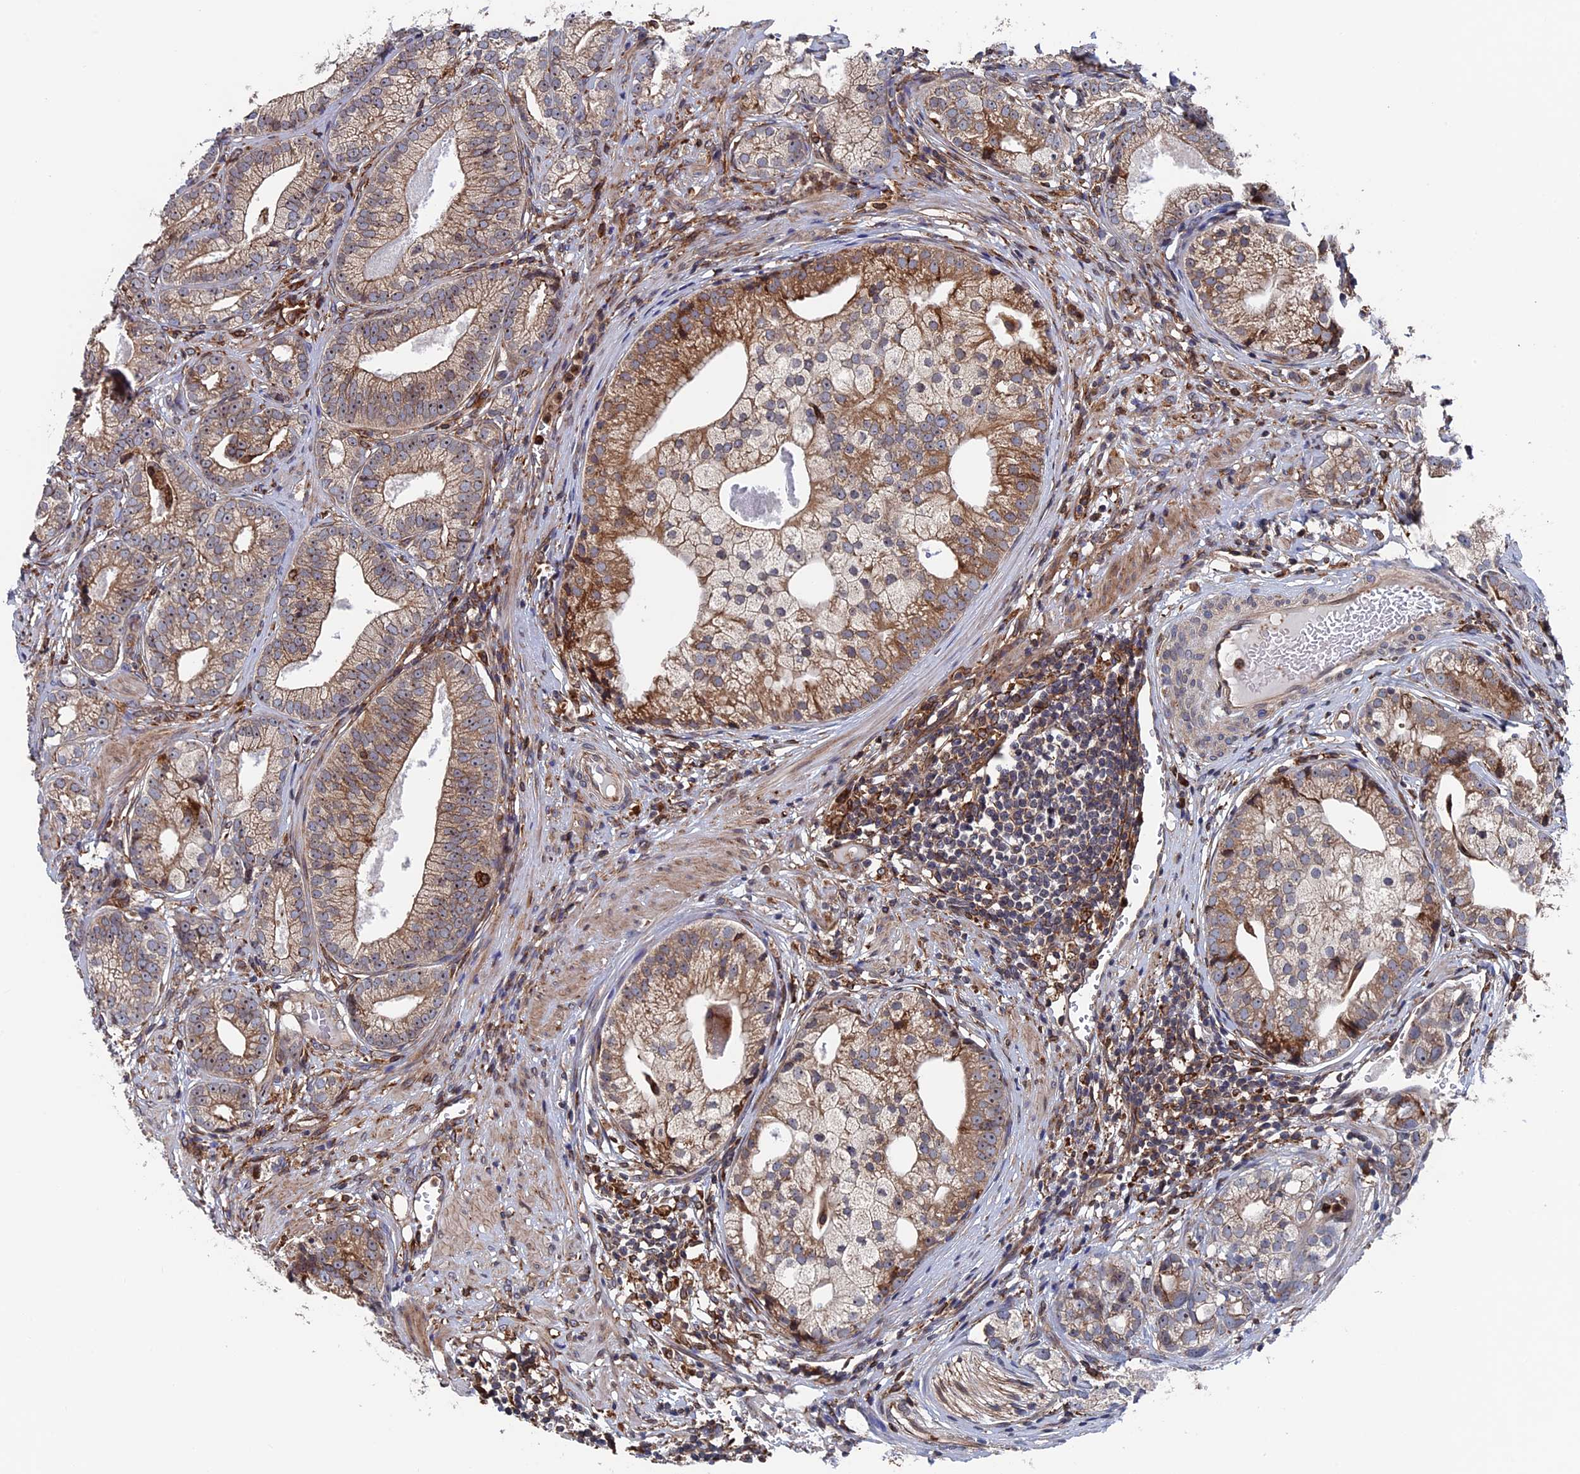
{"staining": {"intensity": "moderate", "quantity": ">75%", "location": "cytoplasmic/membranous"}, "tissue": "prostate cancer", "cell_type": "Tumor cells", "image_type": "cancer", "snomed": [{"axis": "morphology", "description": "Adenocarcinoma, High grade"}, {"axis": "topography", "description": "Prostate"}], "caption": "Moderate cytoplasmic/membranous protein positivity is appreciated in approximately >75% of tumor cells in prostate cancer (high-grade adenocarcinoma). The protein is stained brown, and the nuclei are stained in blue (DAB IHC with brightfield microscopy, high magnification).", "gene": "RPUSD1", "patient": {"sex": "male", "age": 69}}